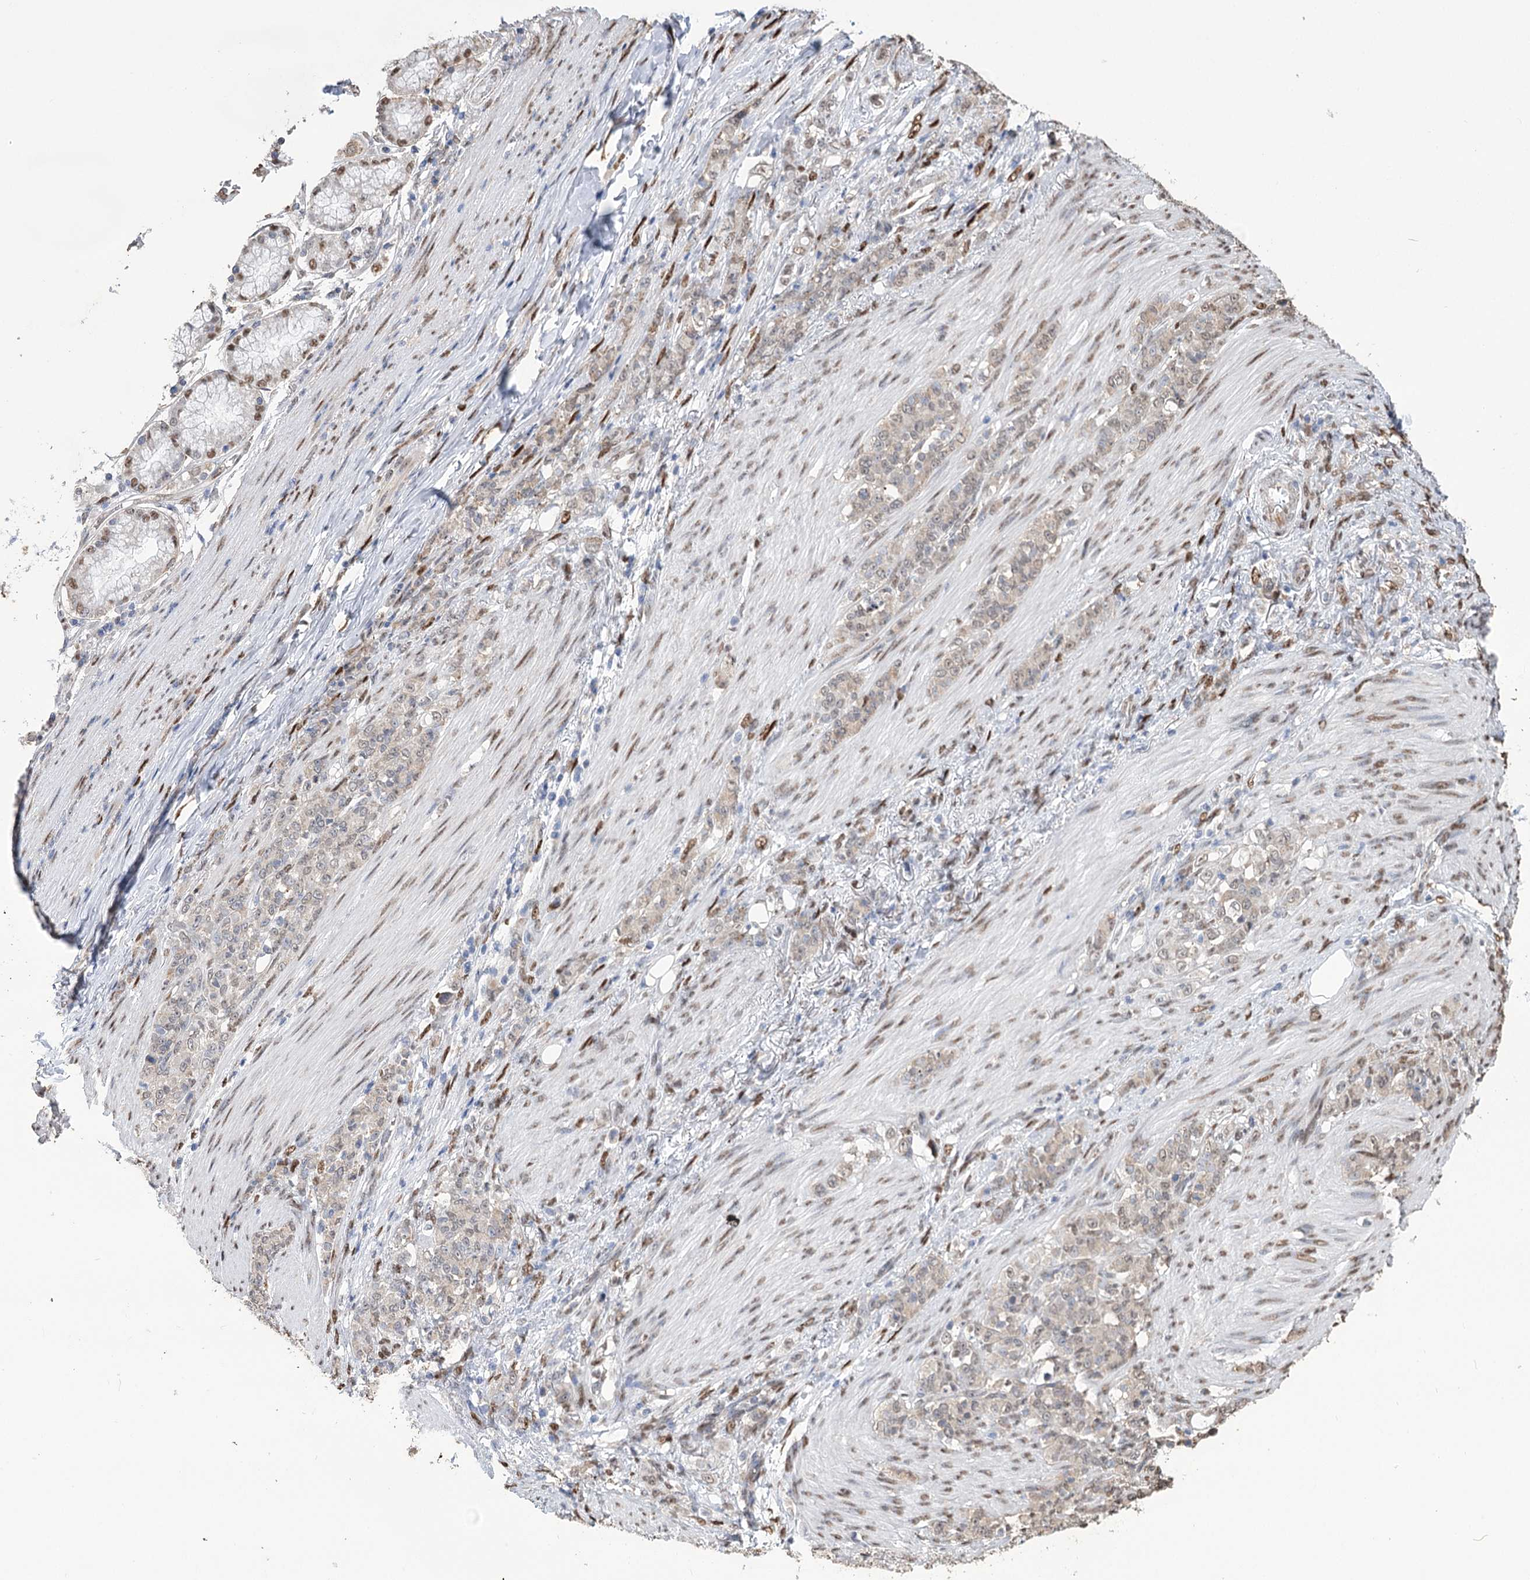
{"staining": {"intensity": "weak", "quantity": "<25%", "location": "cytoplasmic/membranous"}, "tissue": "stomach cancer", "cell_type": "Tumor cells", "image_type": "cancer", "snomed": [{"axis": "morphology", "description": "Adenocarcinoma, NOS"}, {"axis": "topography", "description": "Stomach"}], "caption": "Micrograph shows no significant protein expression in tumor cells of stomach cancer.", "gene": "NFU1", "patient": {"sex": "female", "age": 79}}